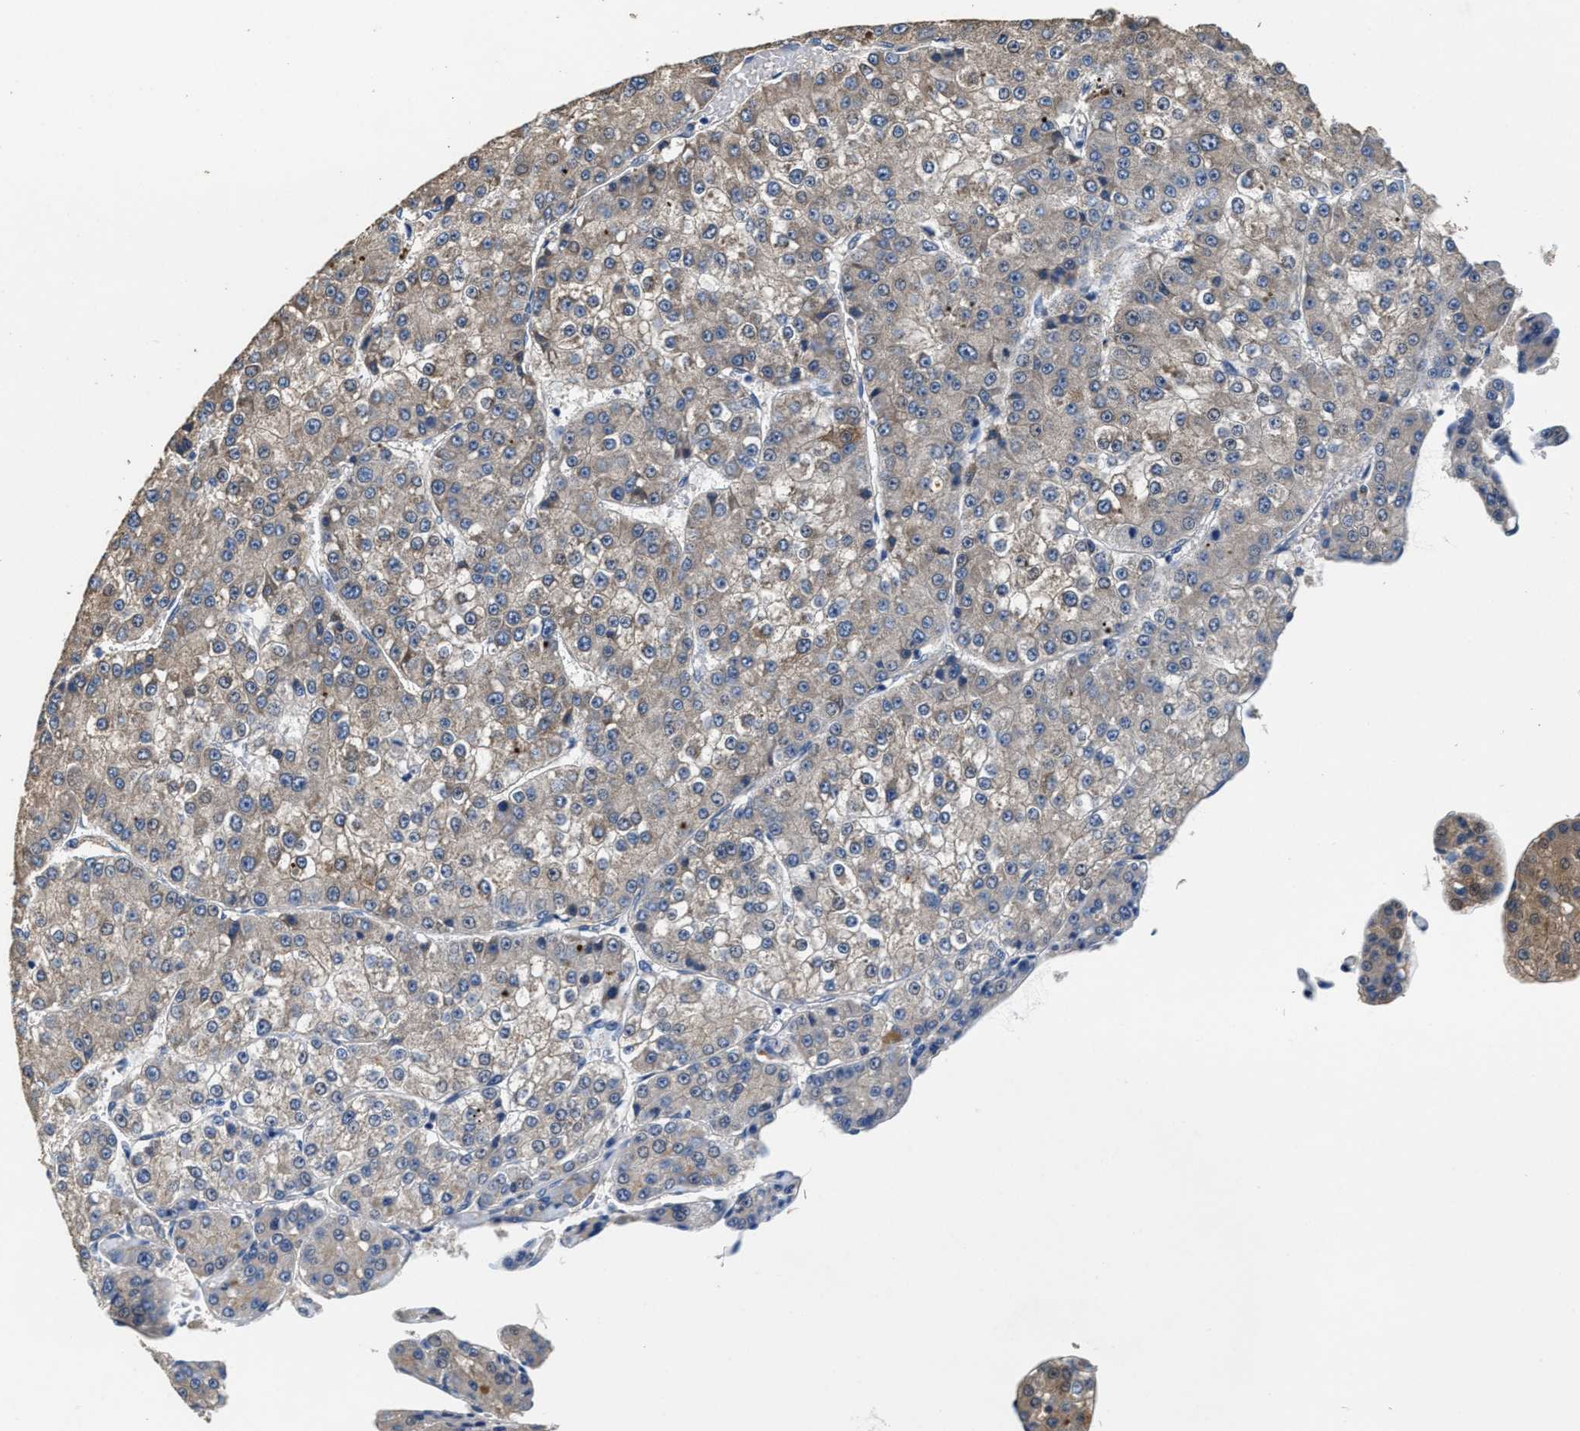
{"staining": {"intensity": "moderate", "quantity": "<25%", "location": "cytoplasmic/membranous"}, "tissue": "liver cancer", "cell_type": "Tumor cells", "image_type": "cancer", "snomed": [{"axis": "morphology", "description": "Carcinoma, Hepatocellular, NOS"}, {"axis": "topography", "description": "Liver"}], "caption": "This image displays immunohistochemistry staining of liver cancer, with low moderate cytoplasmic/membranous positivity in about <25% of tumor cells.", "gene": "PEG10", "patient": {"sex": "female", "age": 73}}